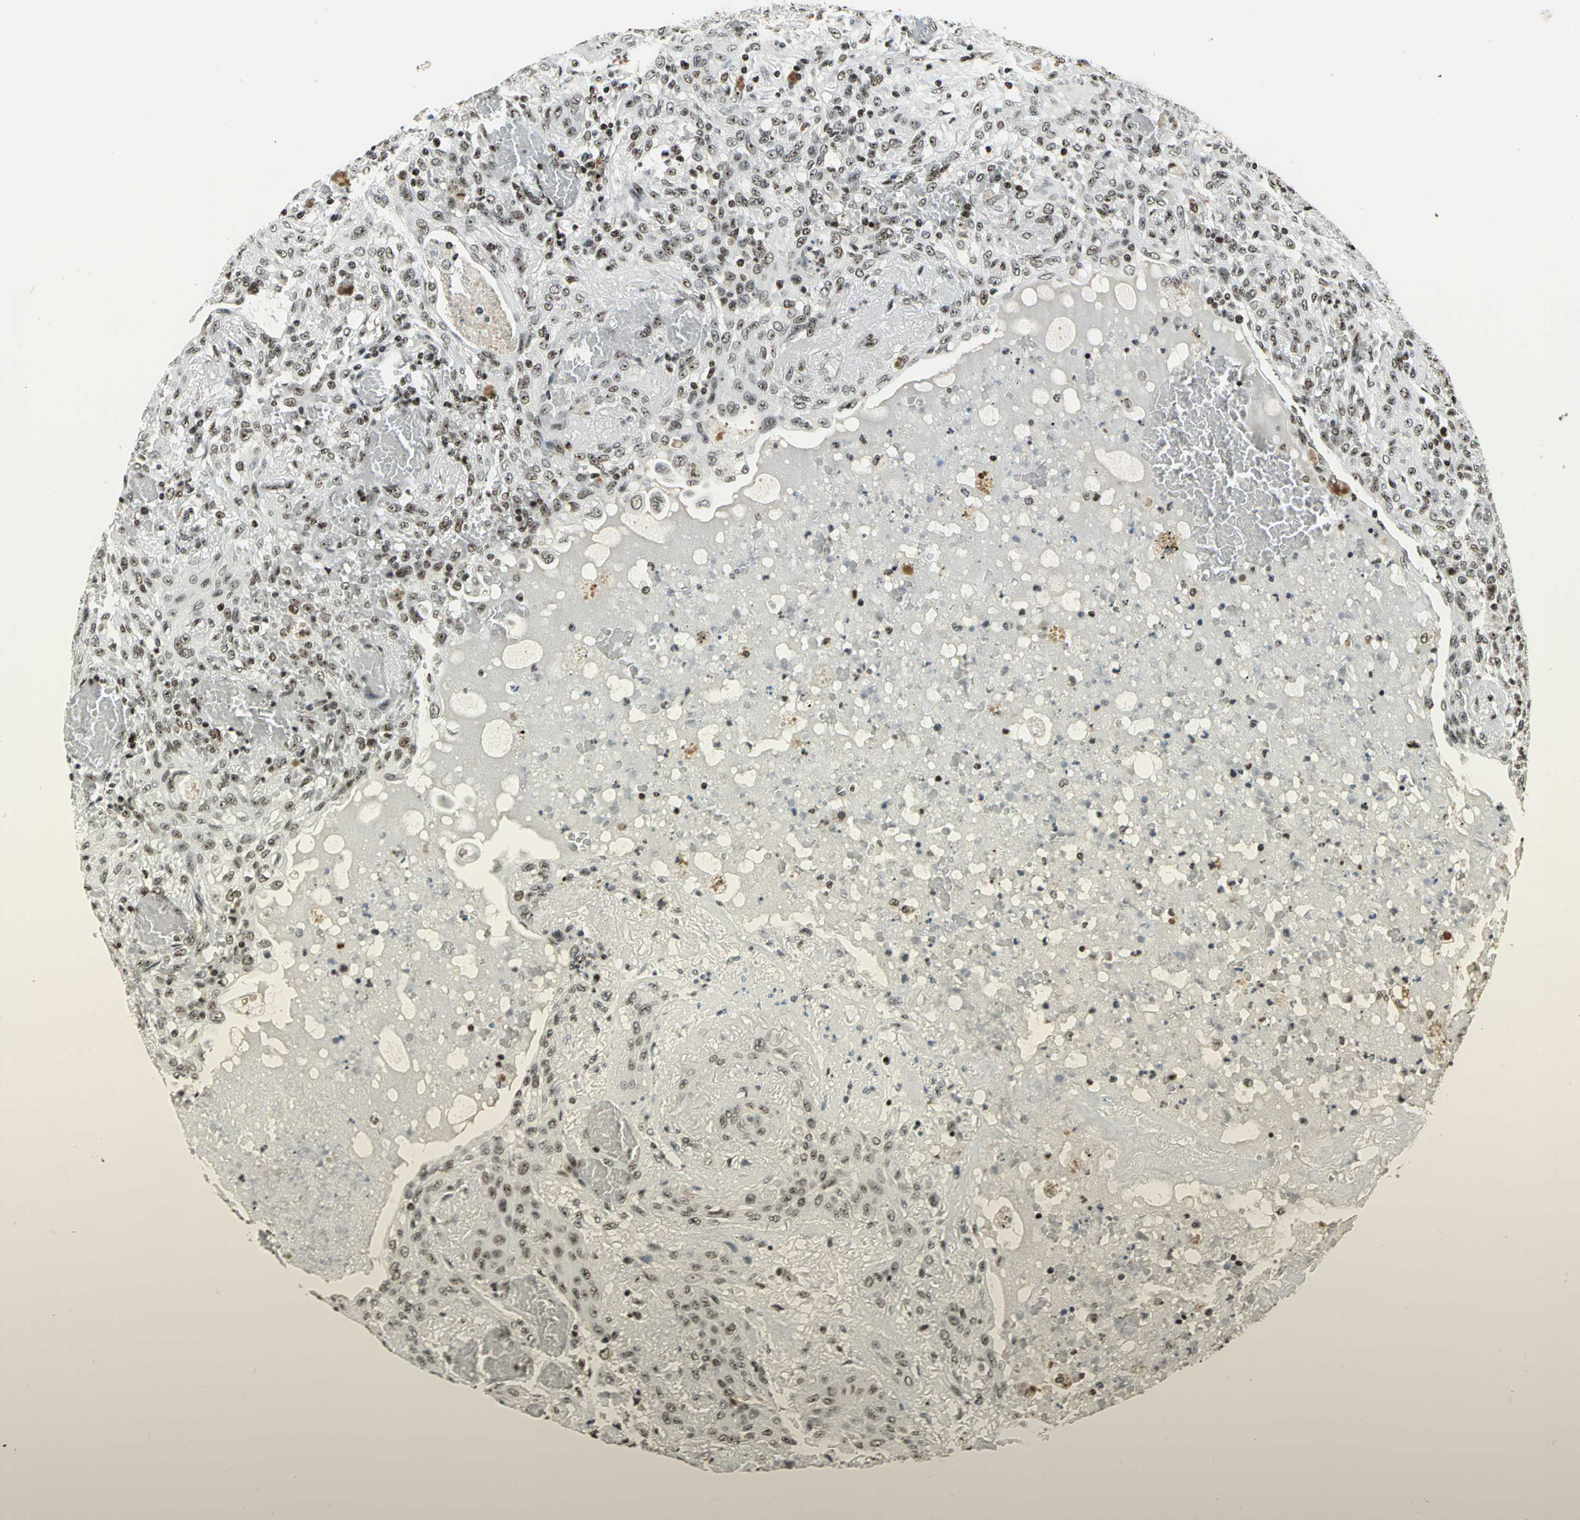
{"staining": {"intensity": "weak", "quantity": "<25%", "location": "nuclear"}, "tissue": "lung cancer", "cell_type": "Tumor cells", "image_type": "cancer", "snomed": [{"axis": "morphology", "description": "Squamous cell carcinoma, NOS"}, {"axis": "topography", "description": "Lung"}], "caption": "The IHC image has no significant expression in tumor cells of lung cancer tissue.", "gene": "UBTF", "patient": {"sex": "female", "age": 47}}